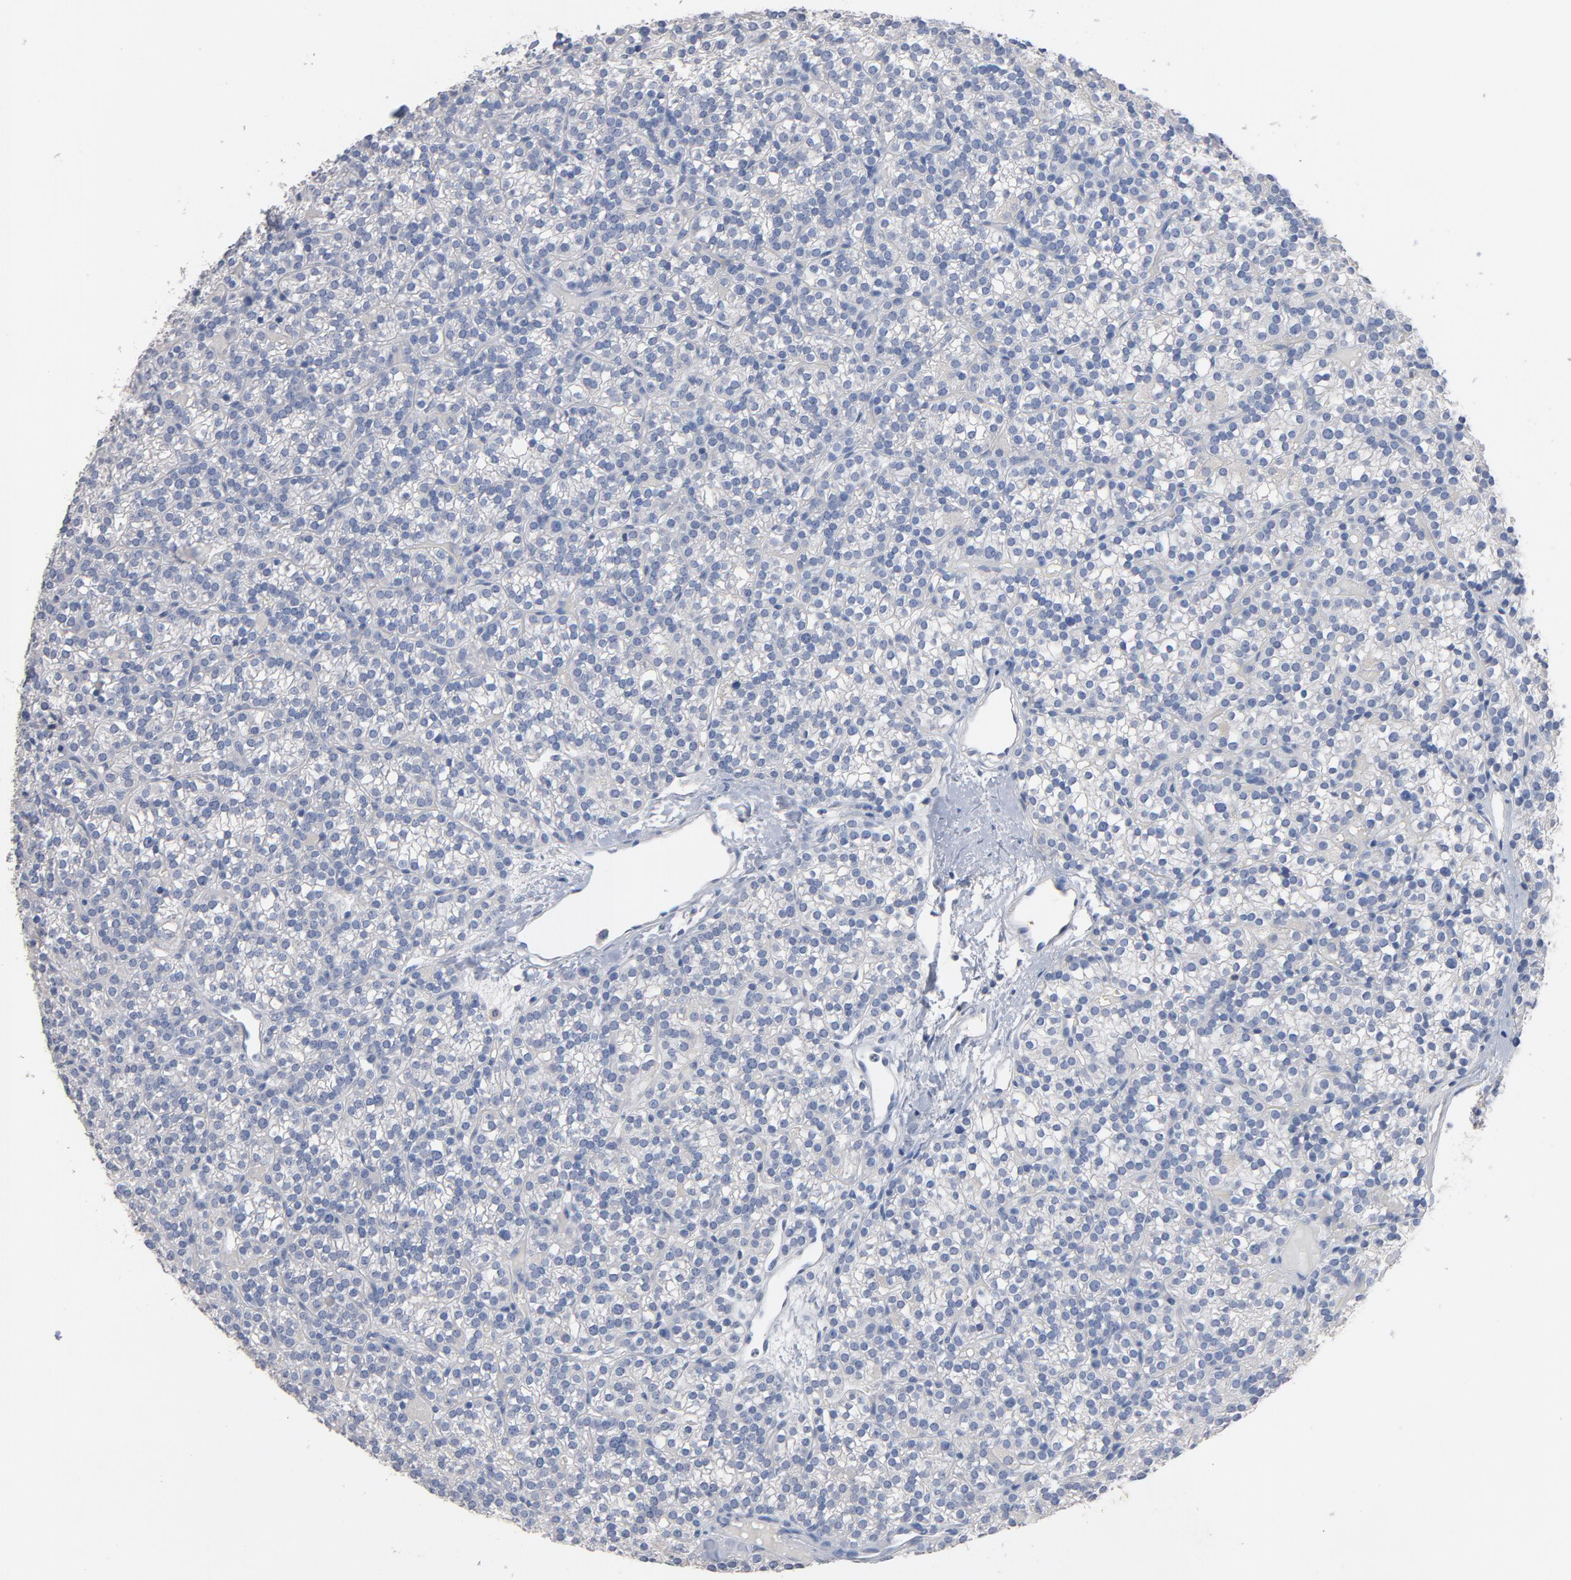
{"staining": {"intensity": "negative", "quantity": "none", "location": "none"}, "tissue": "parathyroid gland", "cell_type": "Glandular cells", "image_type": "normal", "snomed": [{"axis": "morphology", "description": "Normal tissue, NOS"}, {"axis": "topography", "description": "Parathyroid gland"}], "caption": "Glandular cells show no significant protein positivity in unremarkable parathyroid gland. (IHC, brightfield microscopy, high magnification).", "gene": "ZCCHC13", "patient": {"sex": "female", "age": 50}}